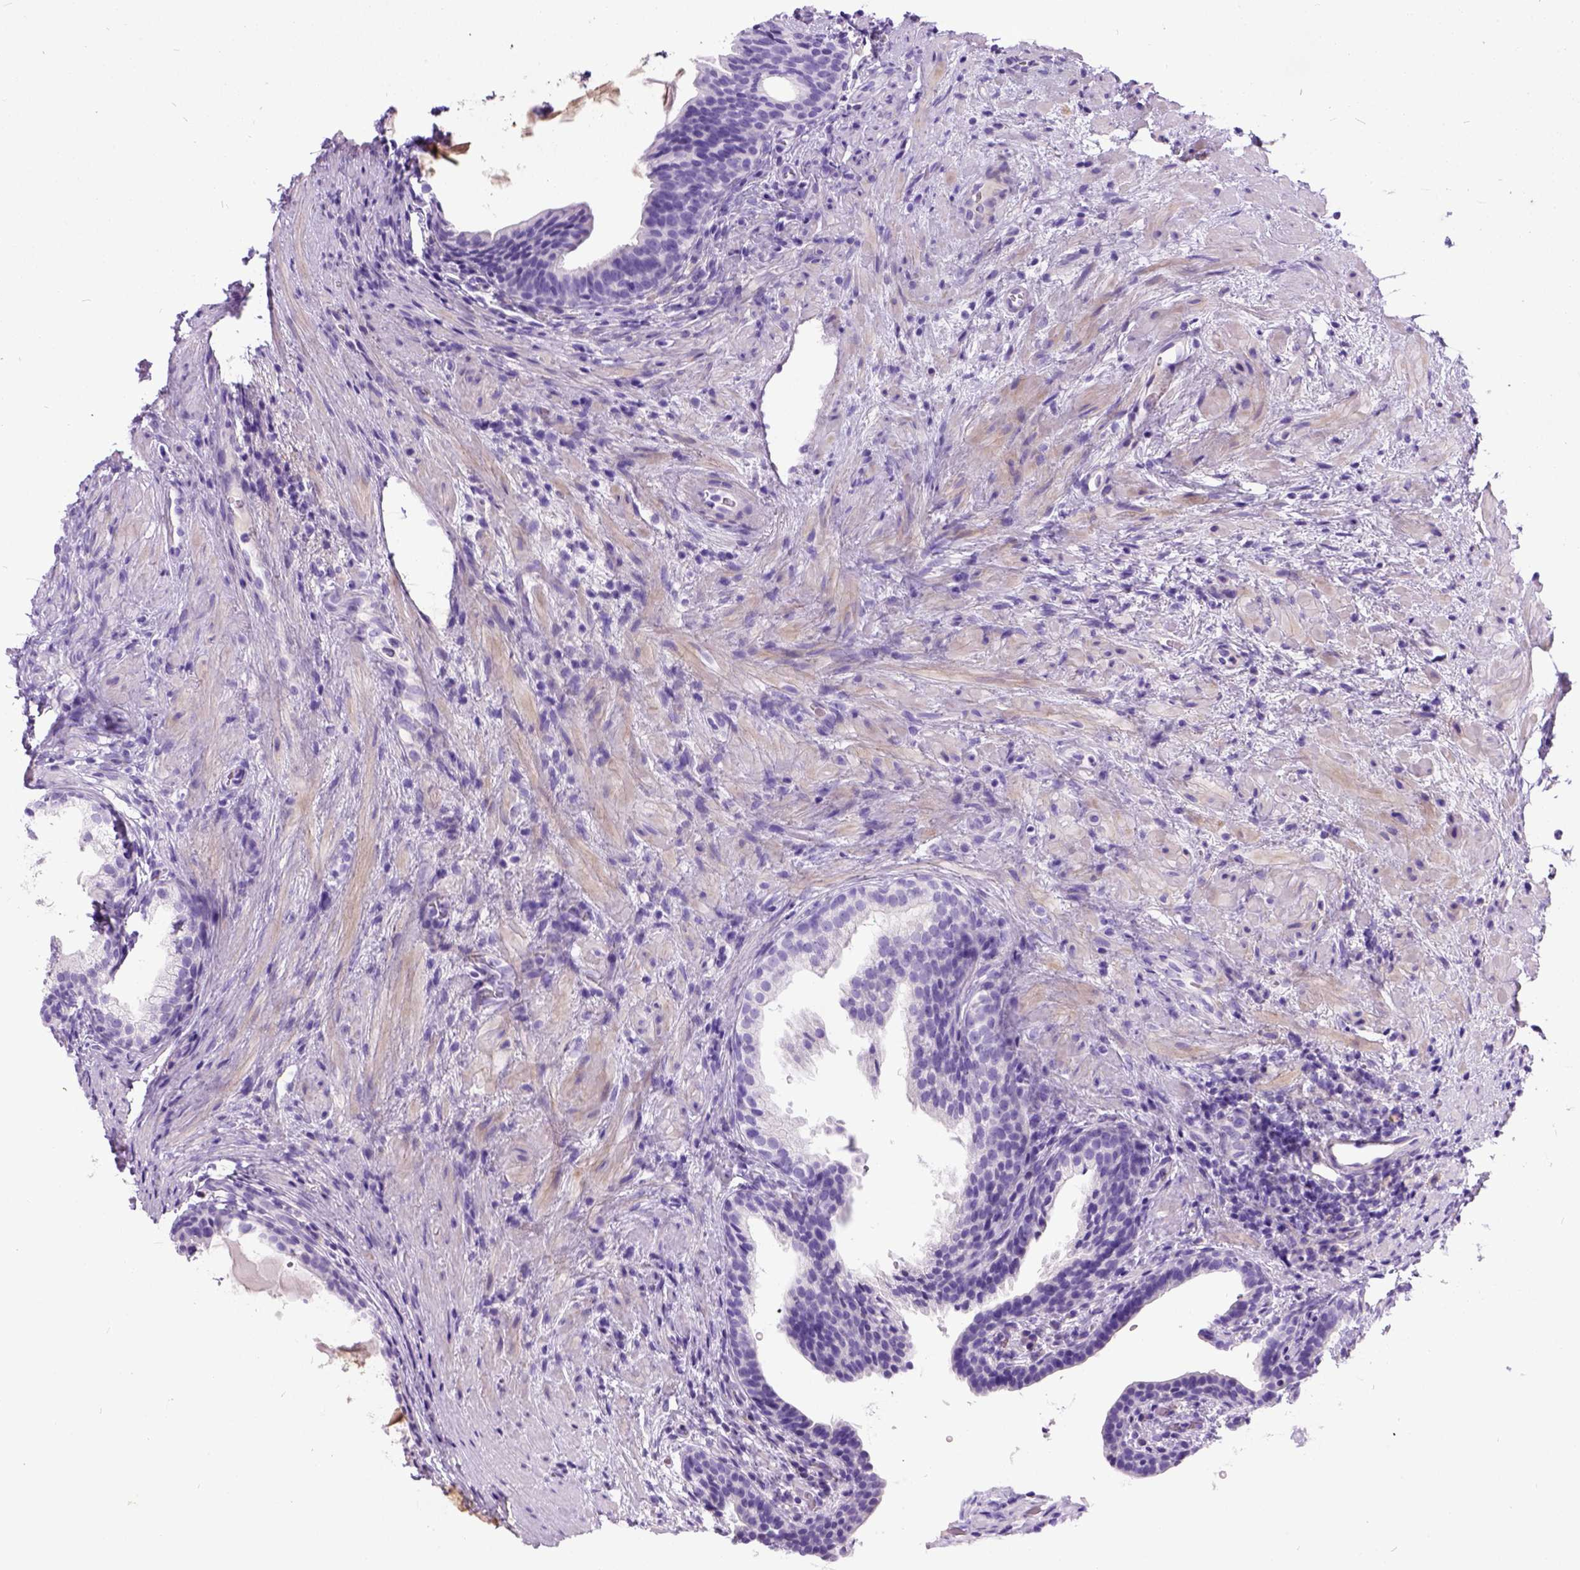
{"staining": {"intensity": "negative", "quantity": "none", "location": "none"}, "tissue": "prostate cancer", "cell_type": "Tumor cells", "image_type": "cancer", "snomed": [{"axis": "morphology", "description": "Adenocarcinoma, Low grade"}, {"axis": "topography", "description": "Prostate and seminal vesicle, NOS"}], "caption": "DAB (3,3'-diaminobenzidine) immunohistochemical staining of human prostate cancer (low-grade adenocarcinoma) demonstrates no significant expression in tumor cells.", "gene": "IGF2", "patient": {"sex": "male", "age": 71}}